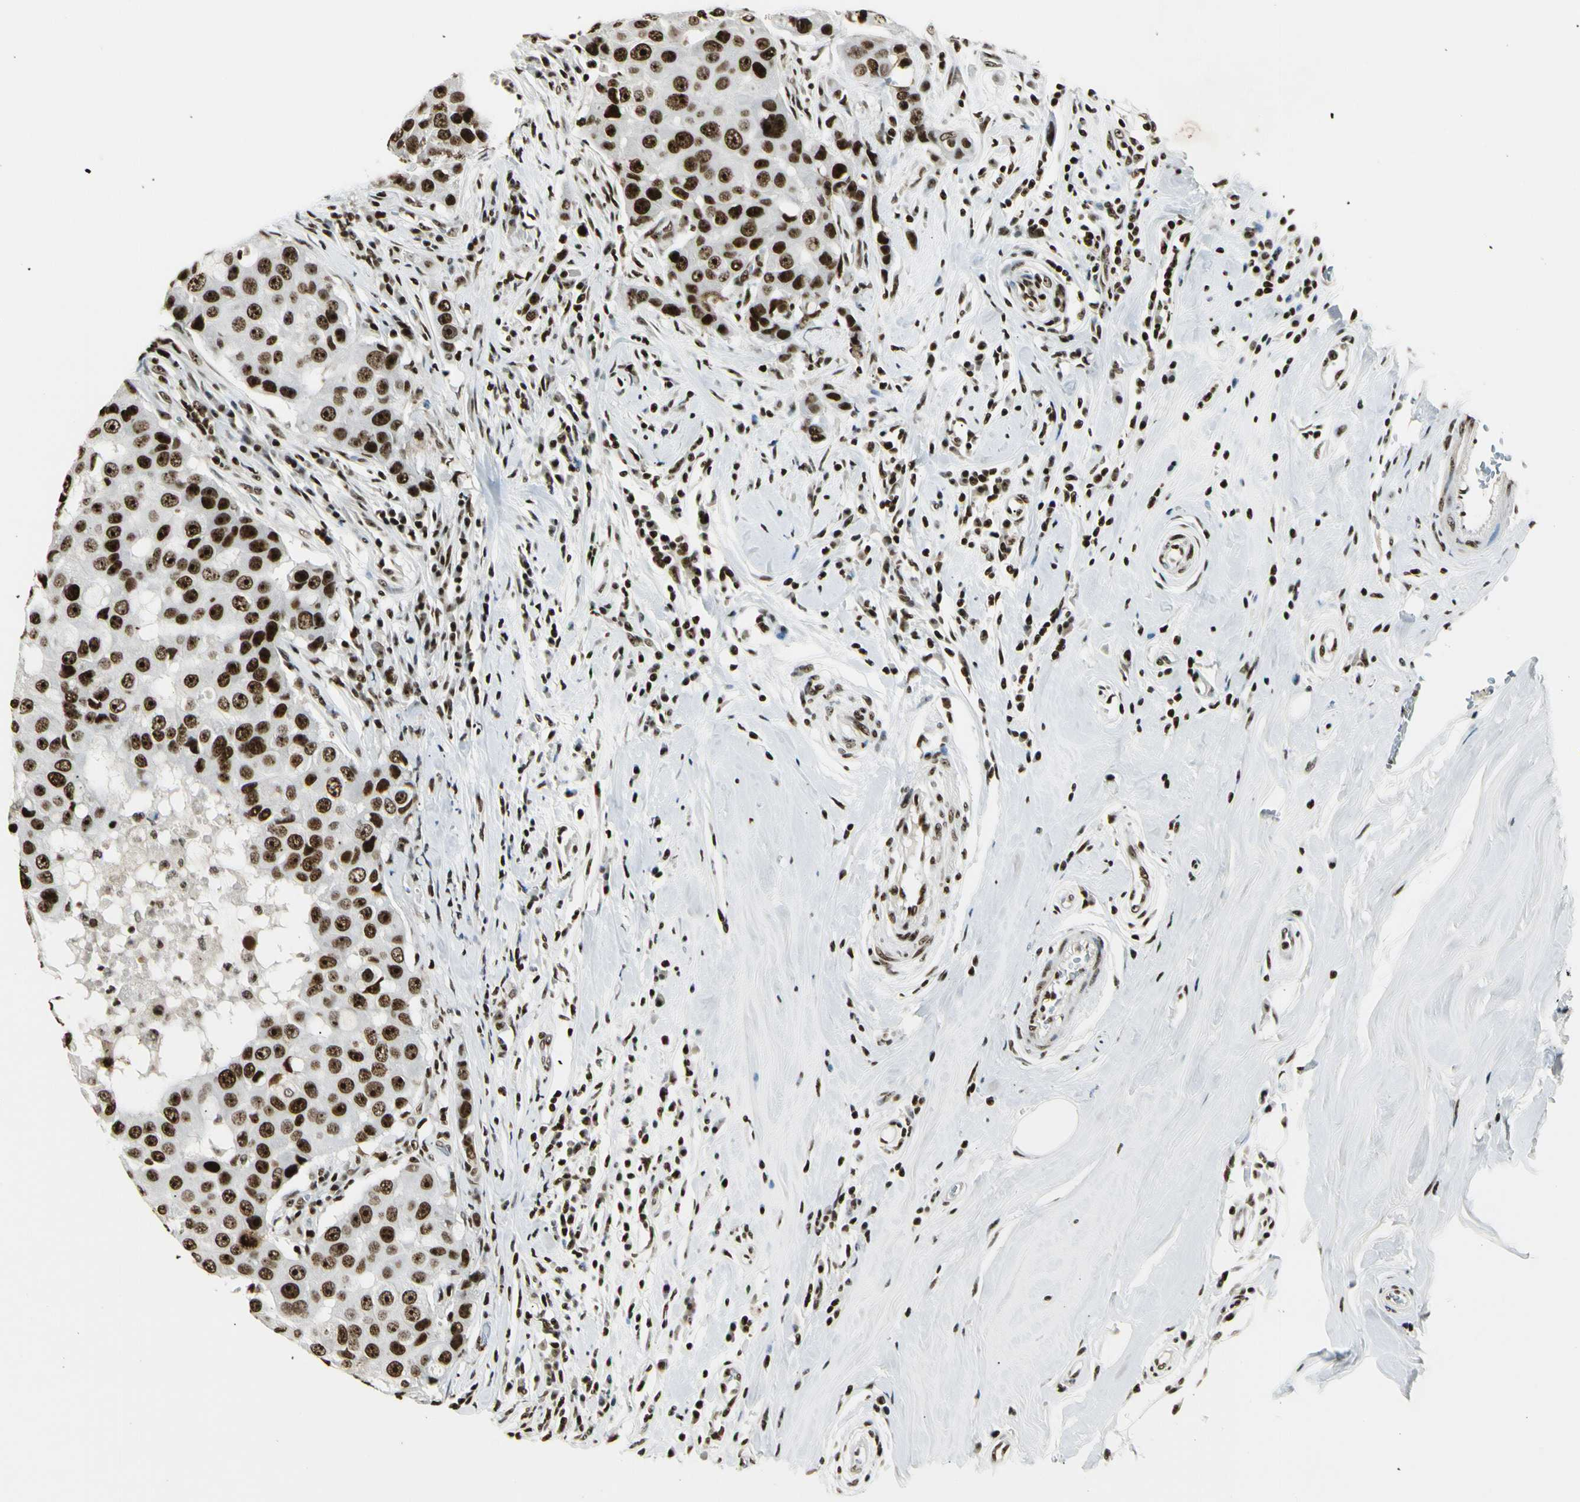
{"staining": {"intensity": "strong", "quantity": ">75%", "location": "nuclear"}, "tissue": "breast cancer", "cell_type": "Tumor cells", "image_type": "cancer", "snomed": [{"axis": "morphology", "description": "Duct carcinoma"}, {"axis": "topography", "description": "Breast"}], "caption": "Breast cancer (intraductal carcinoma) tissue demonstrates strong nuclear expression in approximately >75% of tumor cells, visualized by immunohistochemistry.", "gene": "UBTF", "patient": {"sex": "female", "age": 27}}